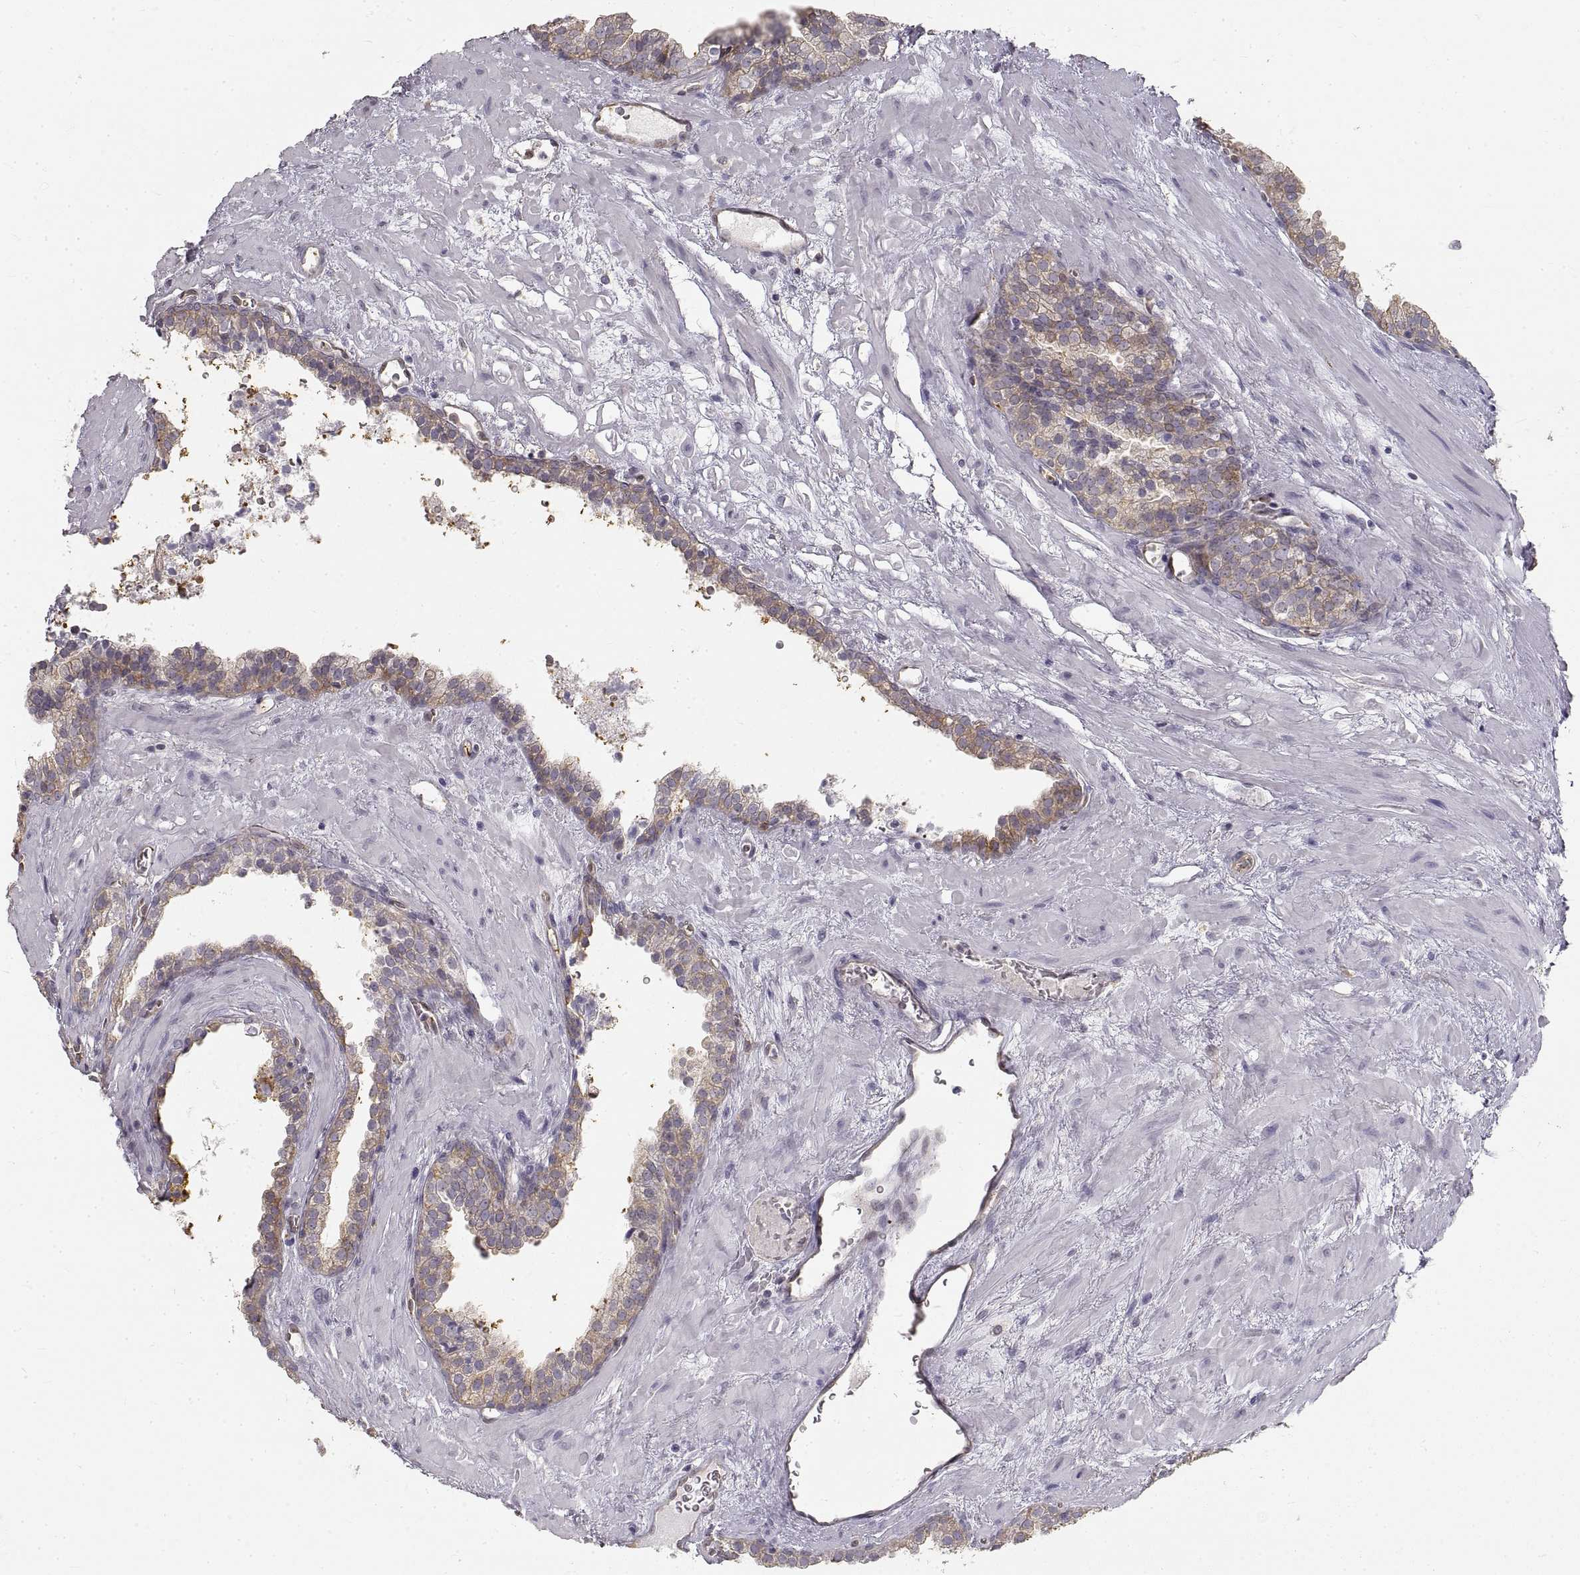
{"staining": {"intensity": "moderate", "quantity": "<25%", "location": "cytoplasmic/membranous"}, "tissue": "prostate cancer", "cell_type": "Tumor cells", "image_type": "cancer", "snomed": [{"axis": "morphology", "description": "Adenocarcinoma, NOS"}, {"axis": "topography", "description": "Prostate"}], "caption": "The photomicrograph displays a brown stain indicating the presence of a protein in the cytoplasmic/membranous of tumor cells in prostate cancer (adenocarcinoma).", "gene": "HSP90AB1", "patient": {"sex": "male", "age": 66}}